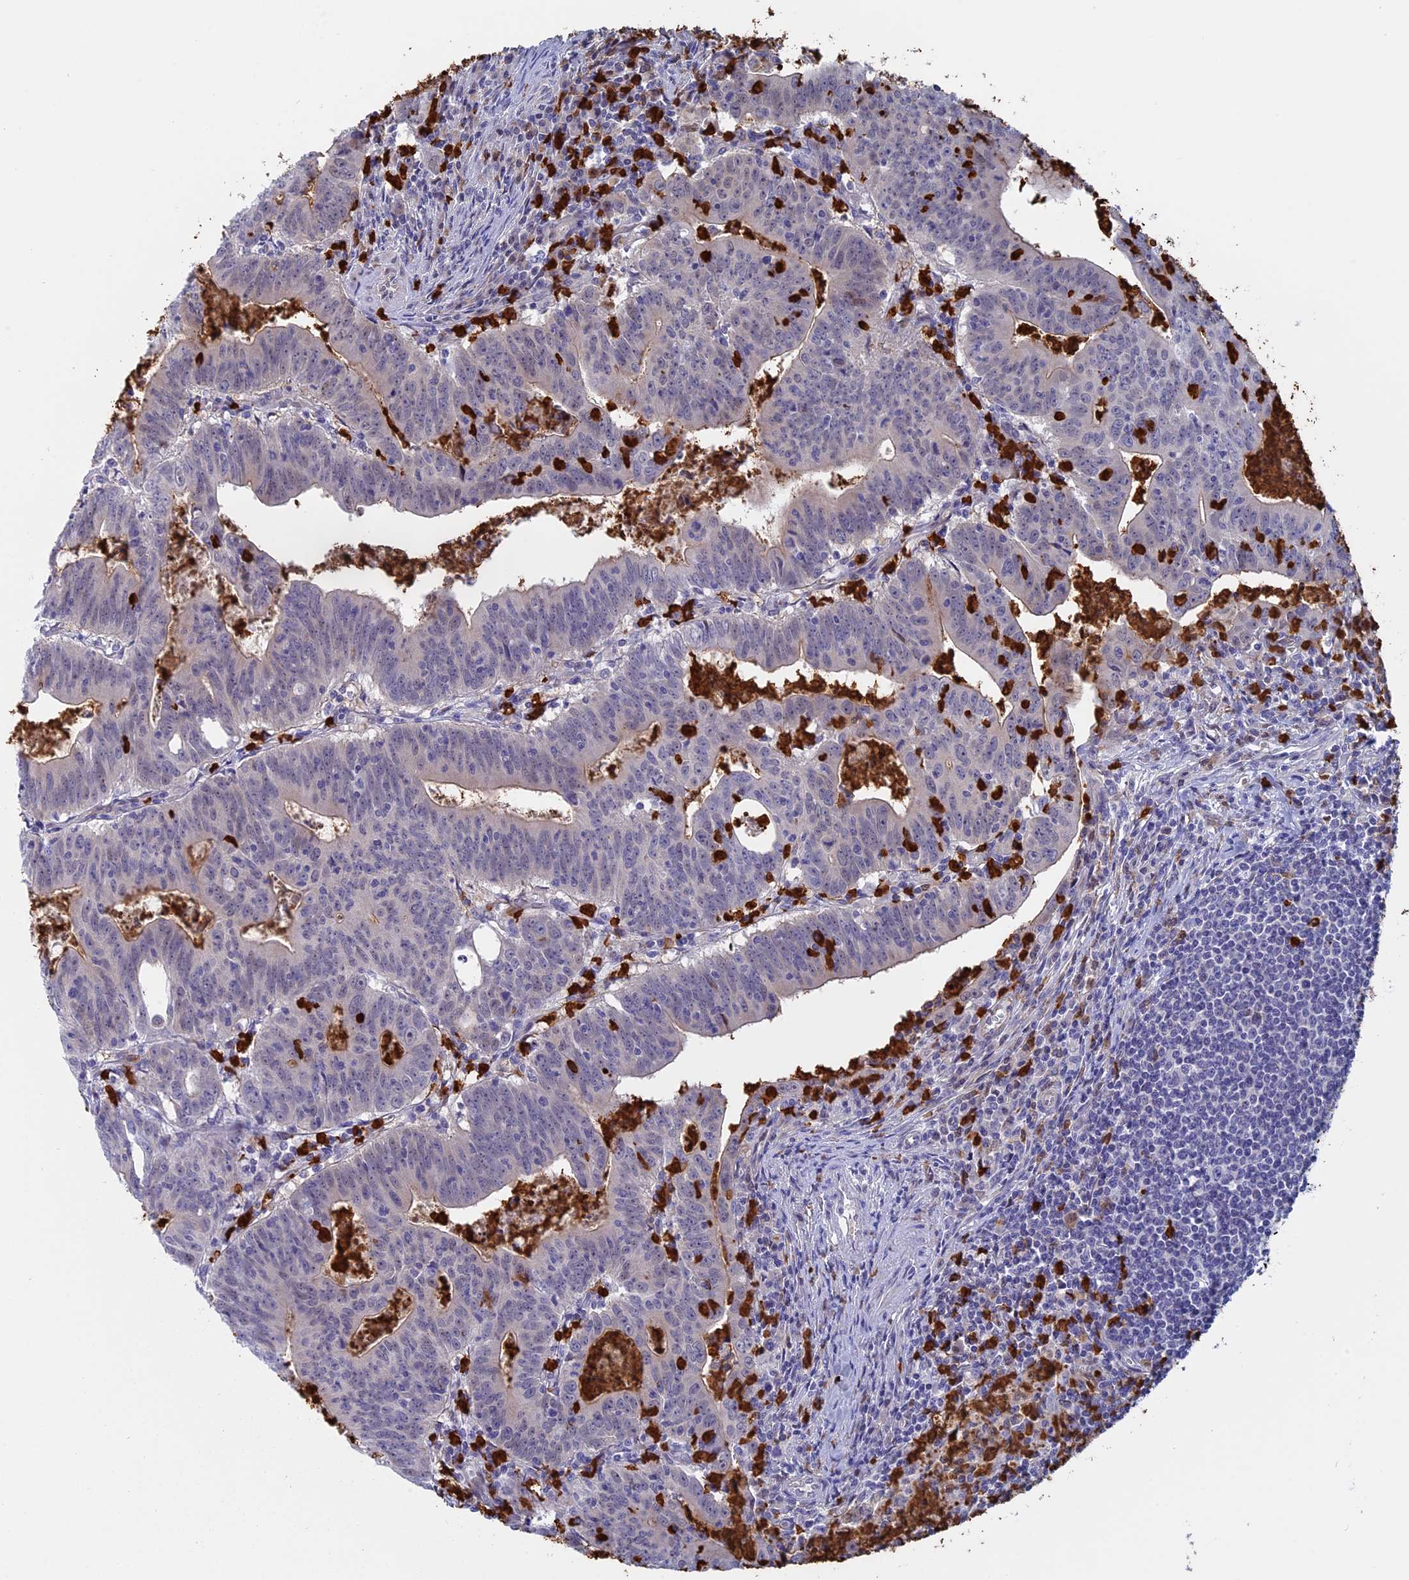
{"staining": {"intensity": "negative", "quantity": "none", "location": "none"}, "tissue": "colorectal cancer", "cell_type": "Tumor cells", "image_type": "cancer", "snomed": [{"axis": "morphology", "description": "Adenocarcinoma, NOS"}, {"axis": "topography", "description": "Rectum"}], "caption": "Photomicrograph shows no protein staining in tumor cells of colorectal cancer tissue.", "gene": "SLC26A1", "patient": {"sex": "male", "age": 69}}